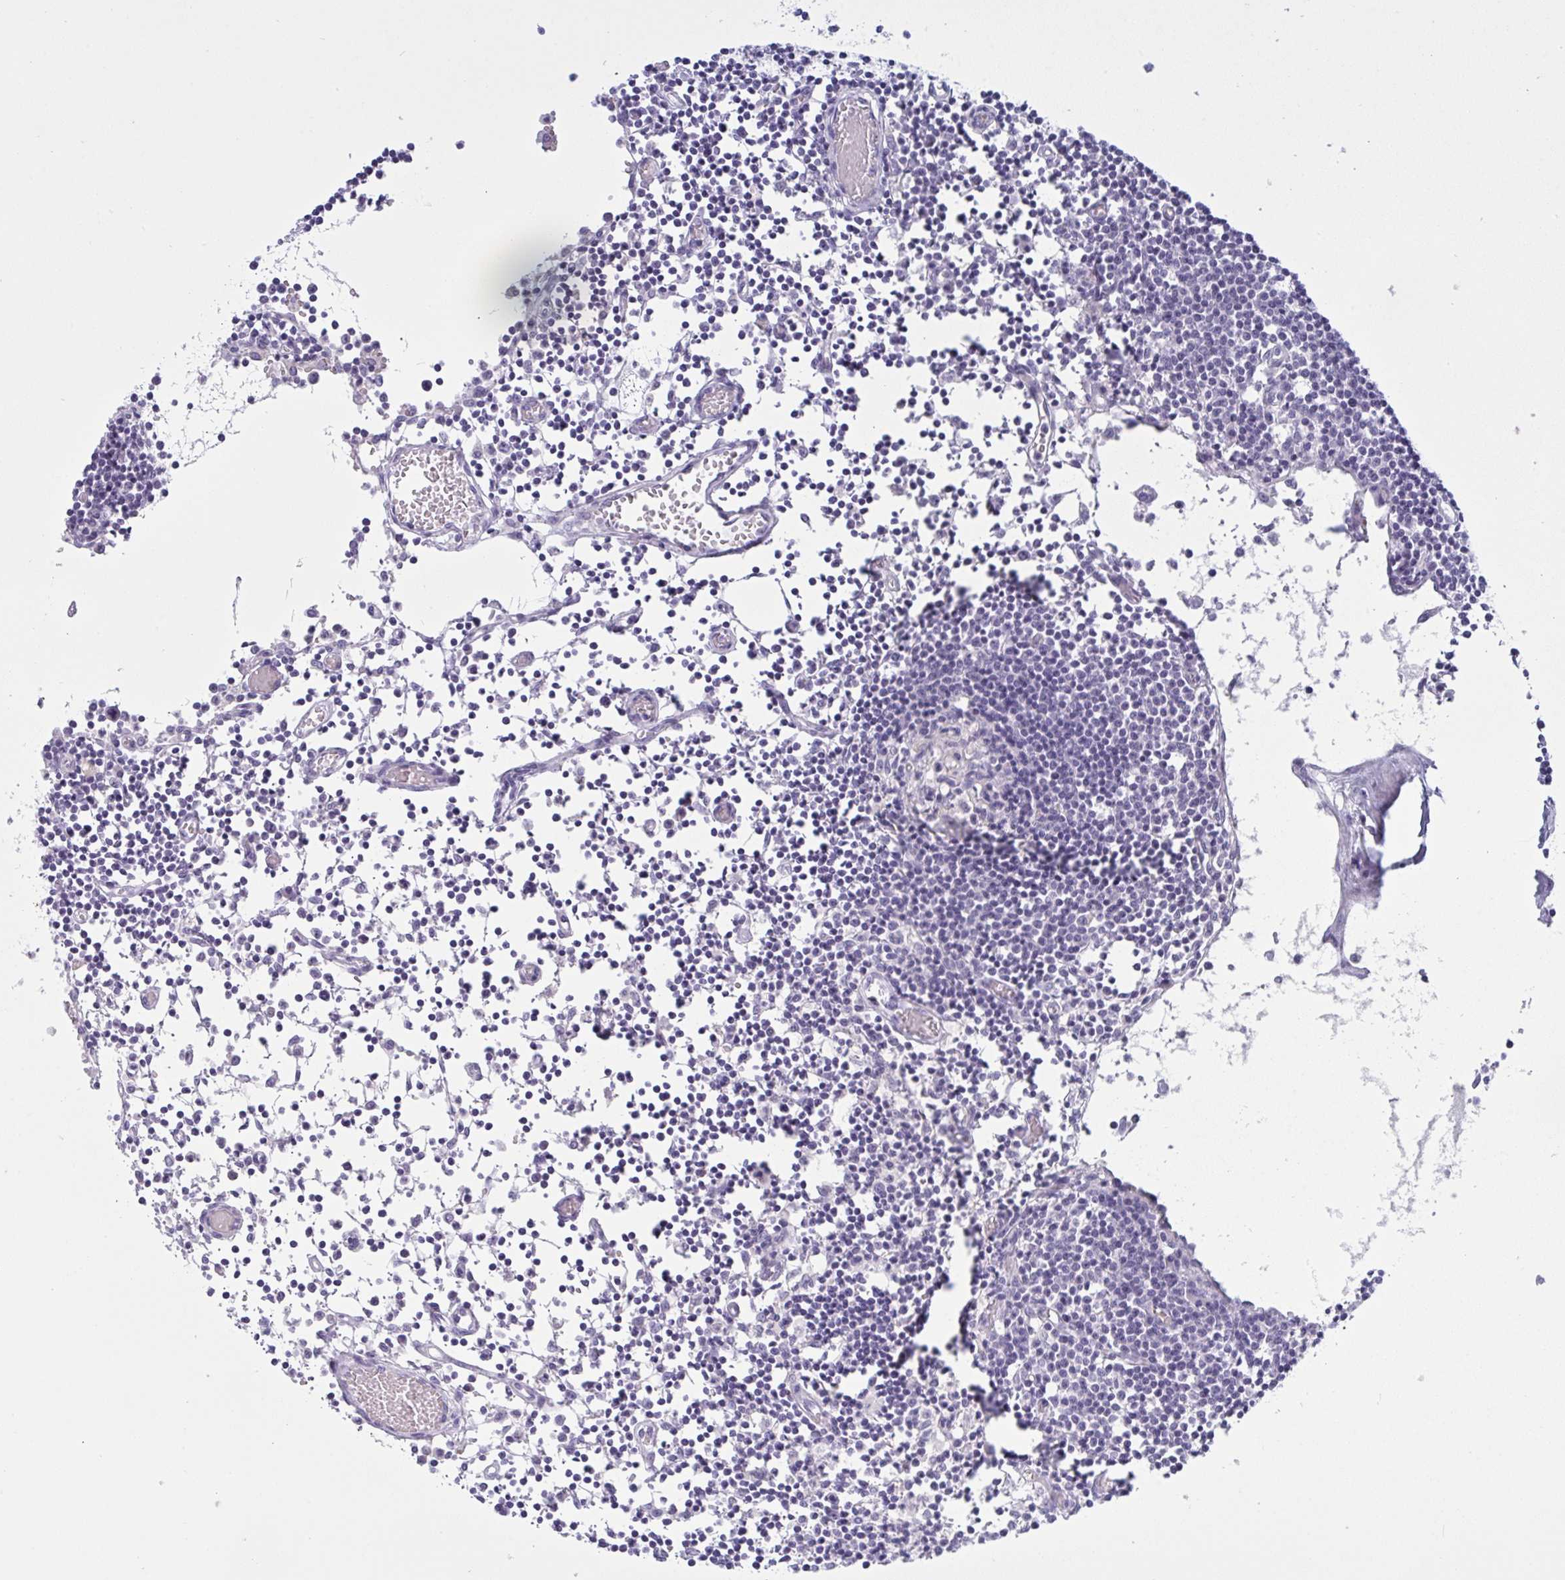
{"staining": {"intensity": "negative", "quantity": "none", "location": "none"}, "tissue": "lymph node", "cell_type": "Germinal center cells", "image_type": "normal", "snomed": [{"axis": "morphology", "description": "Normal tissue, NOS"}, {"axis": "topography", "description": "Lymph node"}], "caption": "Micrograph shows no protein staining in germinal center cells of normal lymph node.", "gene": "TENT5D", "patient": {"sex": "male", "age": 66}}